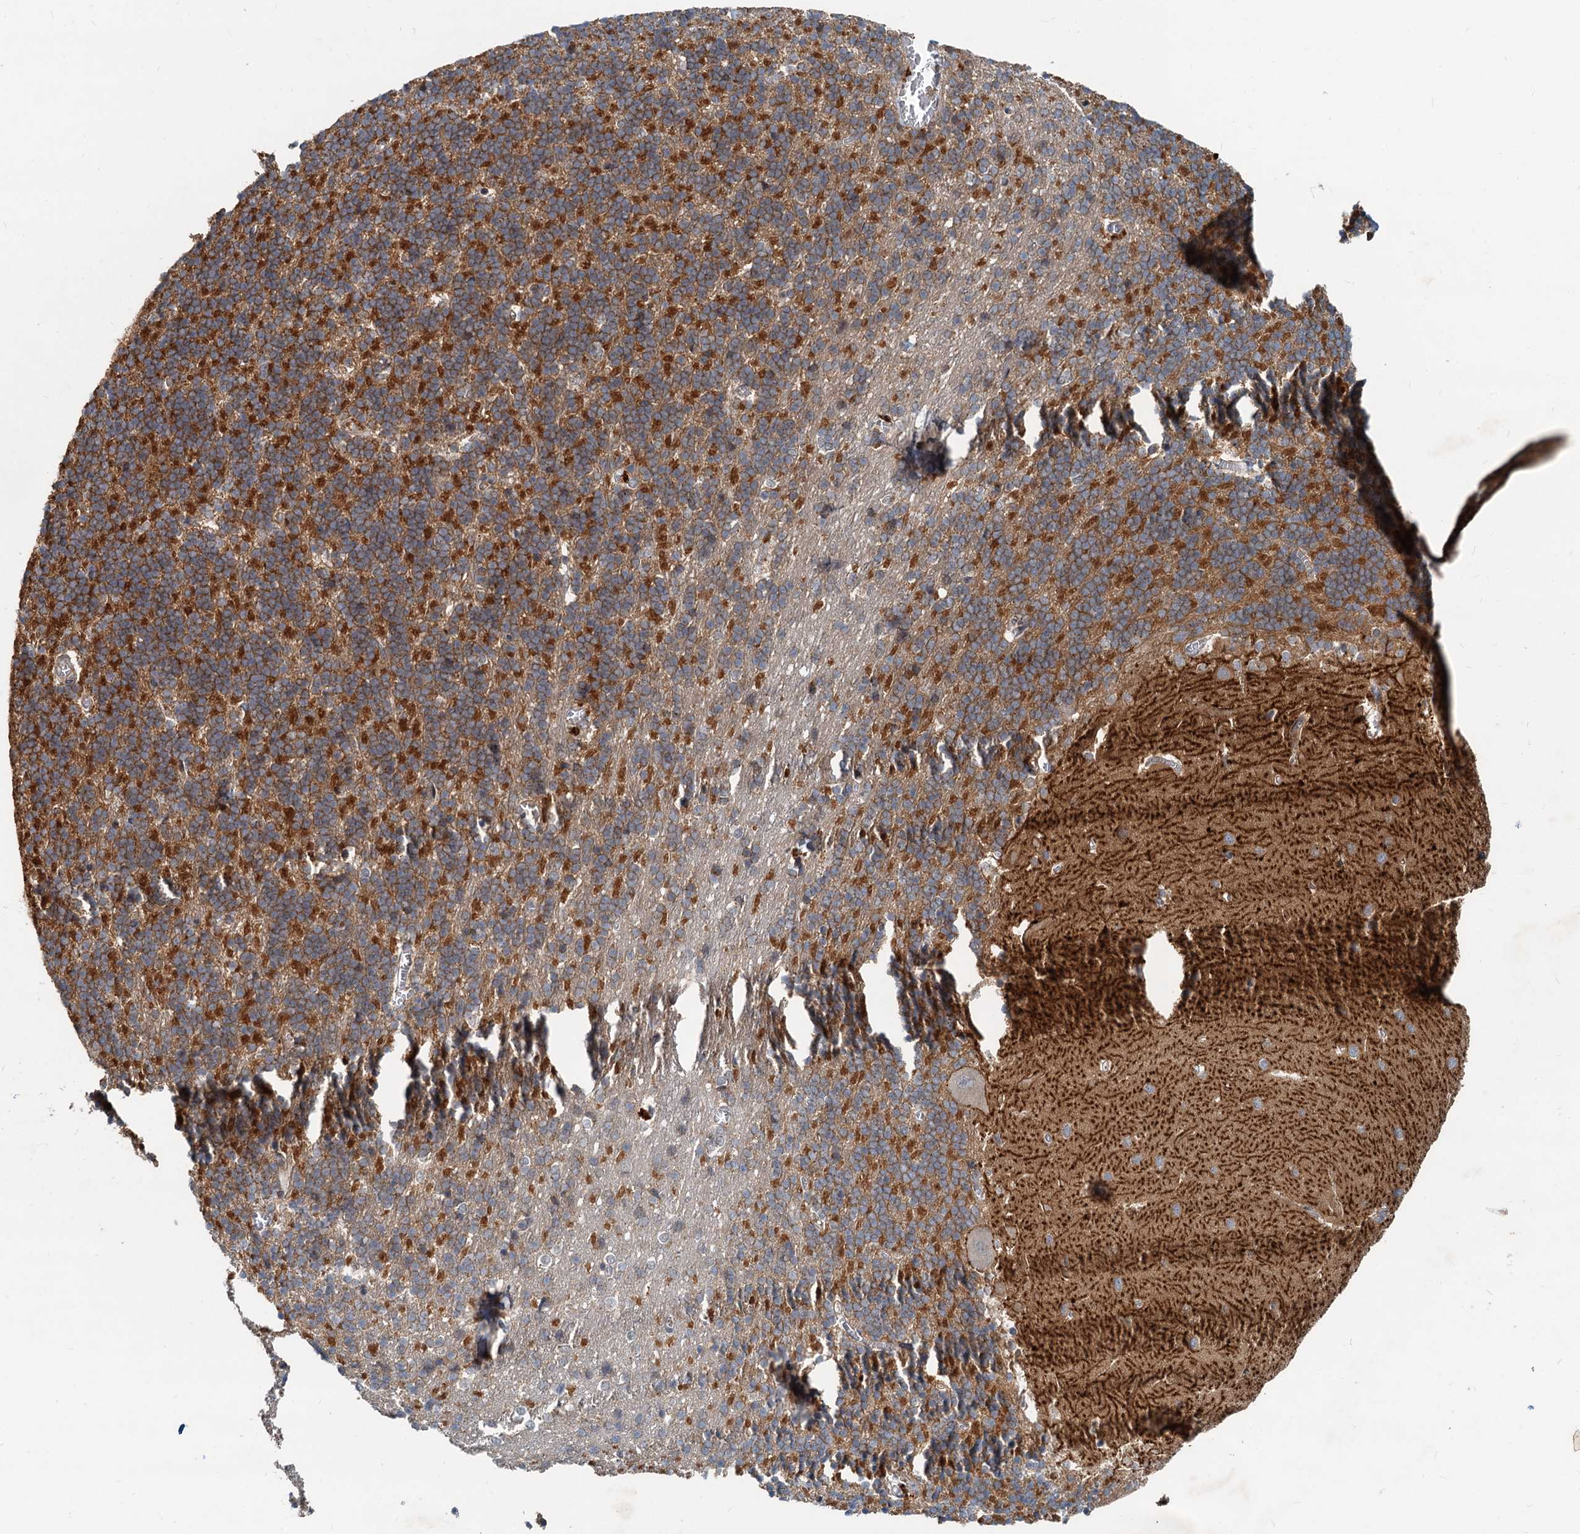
{"staining": {"intensity": "strong", "quantity": ">75%", "location": "cytoplasmic/membranous"}, "tissue": "cerebellum", "cell_type": "Cells in granular layer", "image_type": "normal", "snomed": [{"axis": "morphology", "description": "Normal tissue, NOS"}, {"axis": "topography", "description": "Cerebellum"}], "caption": "High-power microscopy captured an IHC histopathology image of benign cerebellum, revealing strong cytoplasmic/membranous expression in about >75% of cells in granular layer.", "gene": "CEP68", "patient": {"sex": "male", "age": 37}}